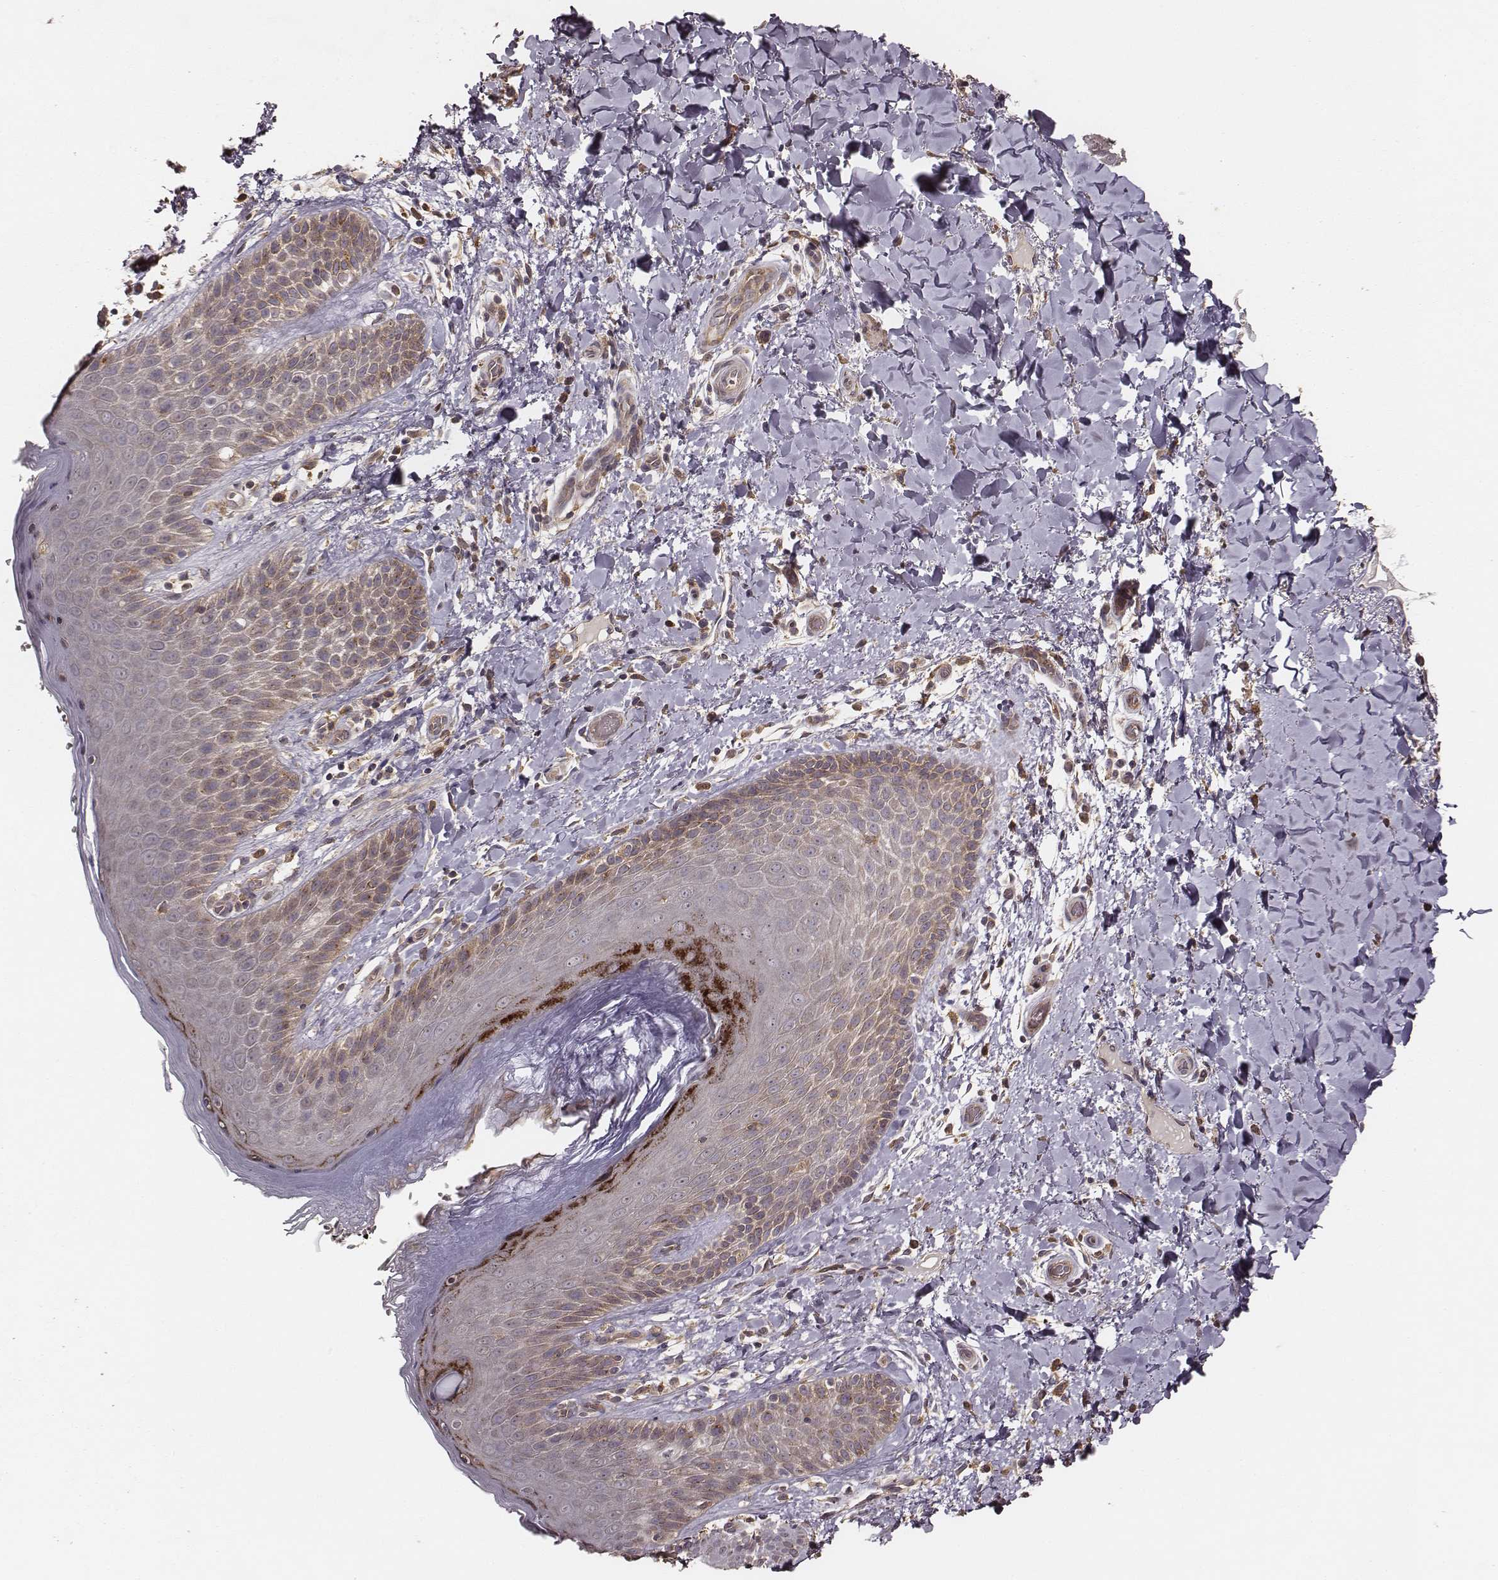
{"staining": {"intensity": "moderate", "quantity": "25%-75%", "location": "cytoplasmic/membranous"}, "tissue": "skin", "cell_type": "Epidermal cells", "image_type": "normal", "snomed": [{"axis": "morphology", "description": "Normal tissue, NOS"}, {"axis": "topography", "description": "Anal"}], "caption": "IHC micrograph of unremarkable skin: human skin stained using IHC demonstrates medium levels of moderate protein expression localized specifically in the cytoplasmic/membranous of epidermal cells, appearing as a cytoplasmic/membranous brown color.", "gene": "VPS26A", "patient": {"sex": "male", "age": 36}}